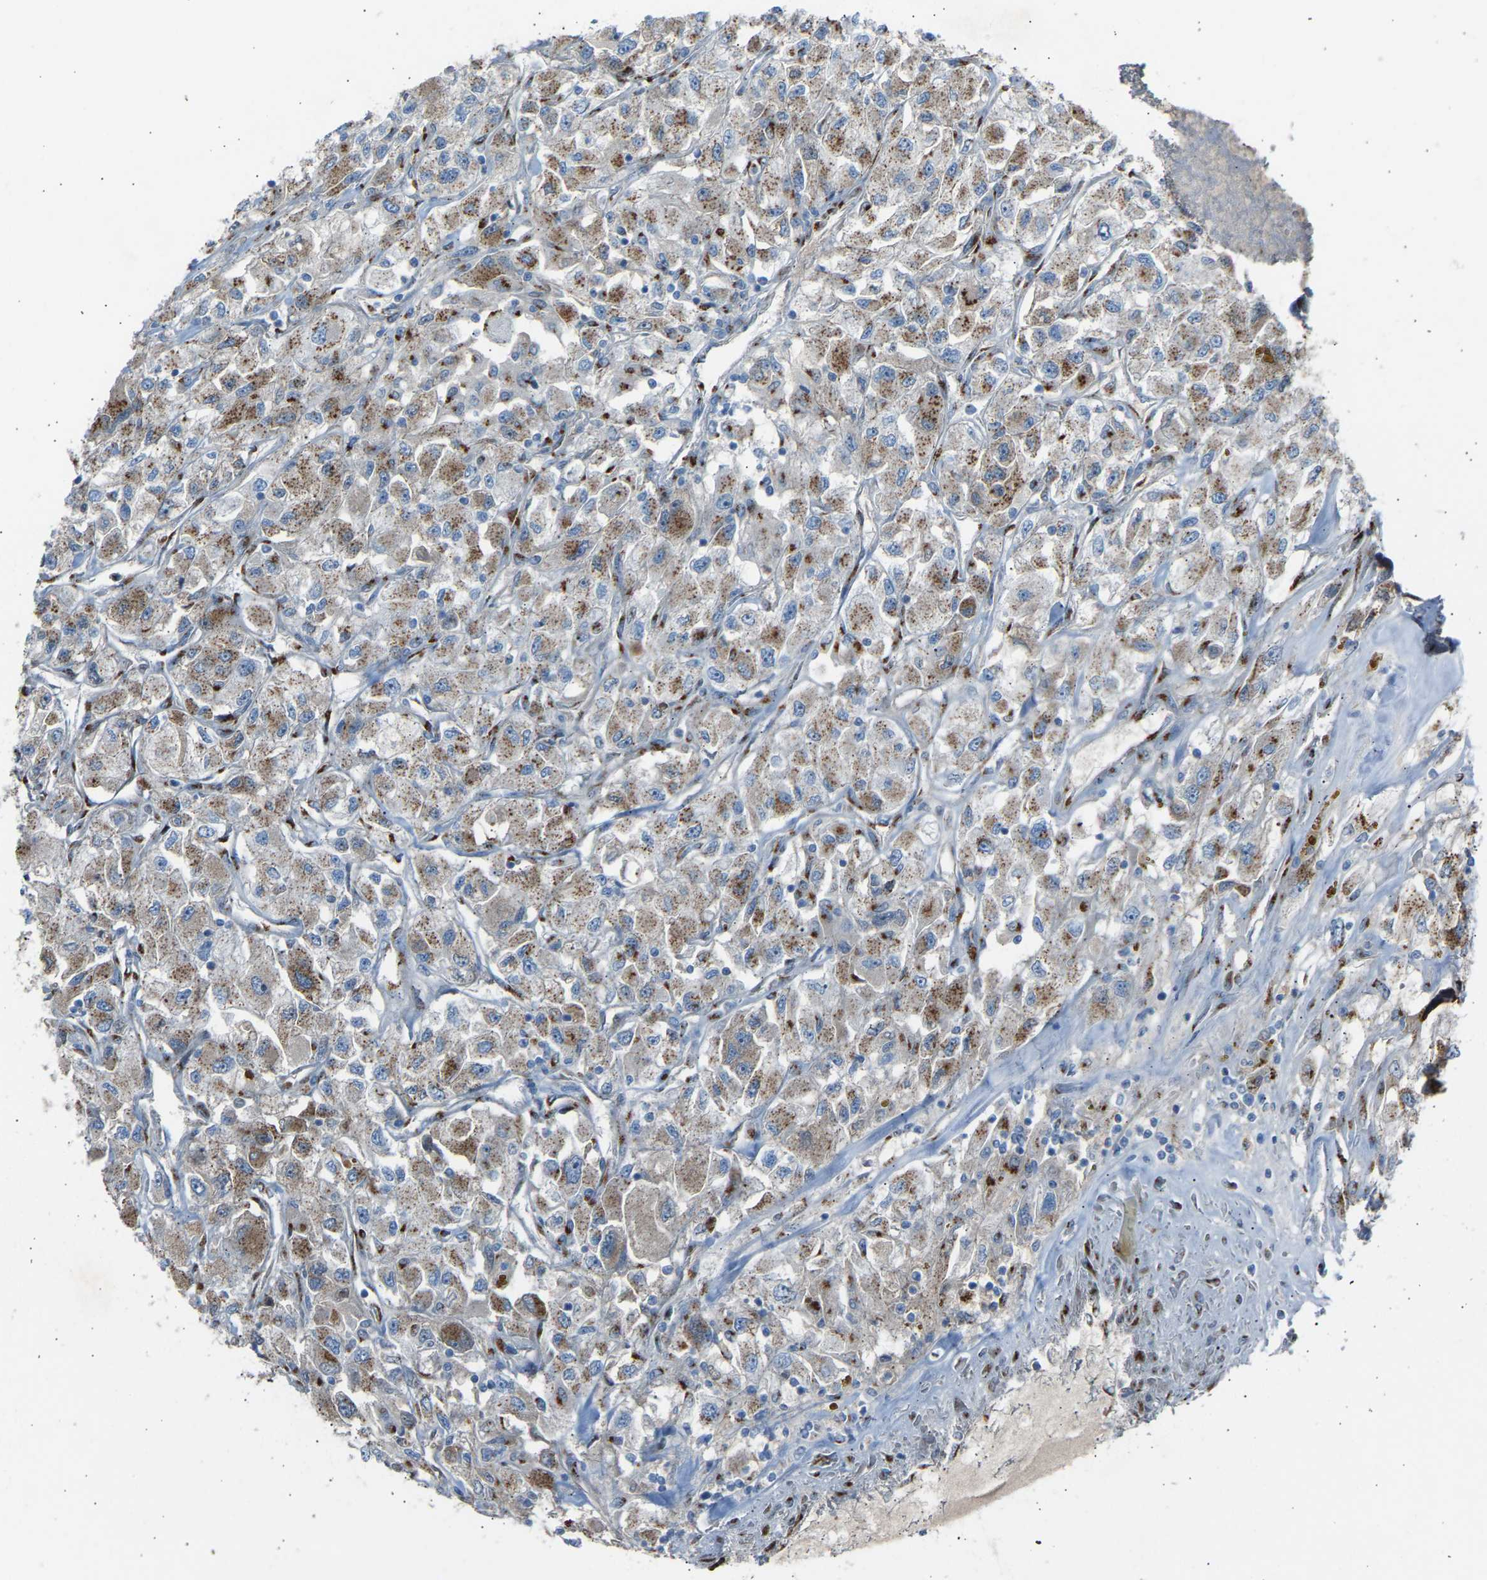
{"staining": {"intensity": "moderate", "quantity": ">75%", "location": "cytoplasmic/membranous"}, "tissue": "renal cancer", "cell_type": "Tumor cells", "image_type": "cancer", "snomed": [{"axis": "morphology", "description": "Adenocarcinoma, NOS"}, {"axis": "topography", "description": "Kidney"}], "caption": "Tumor cells exhibit medium levels of moderate cytoplasmic/membranous positivity in approximately >75% of cells in renal adenocarcinoma.", "gene": "CYREN", "patient": {"sex": "female", "age": 52}}